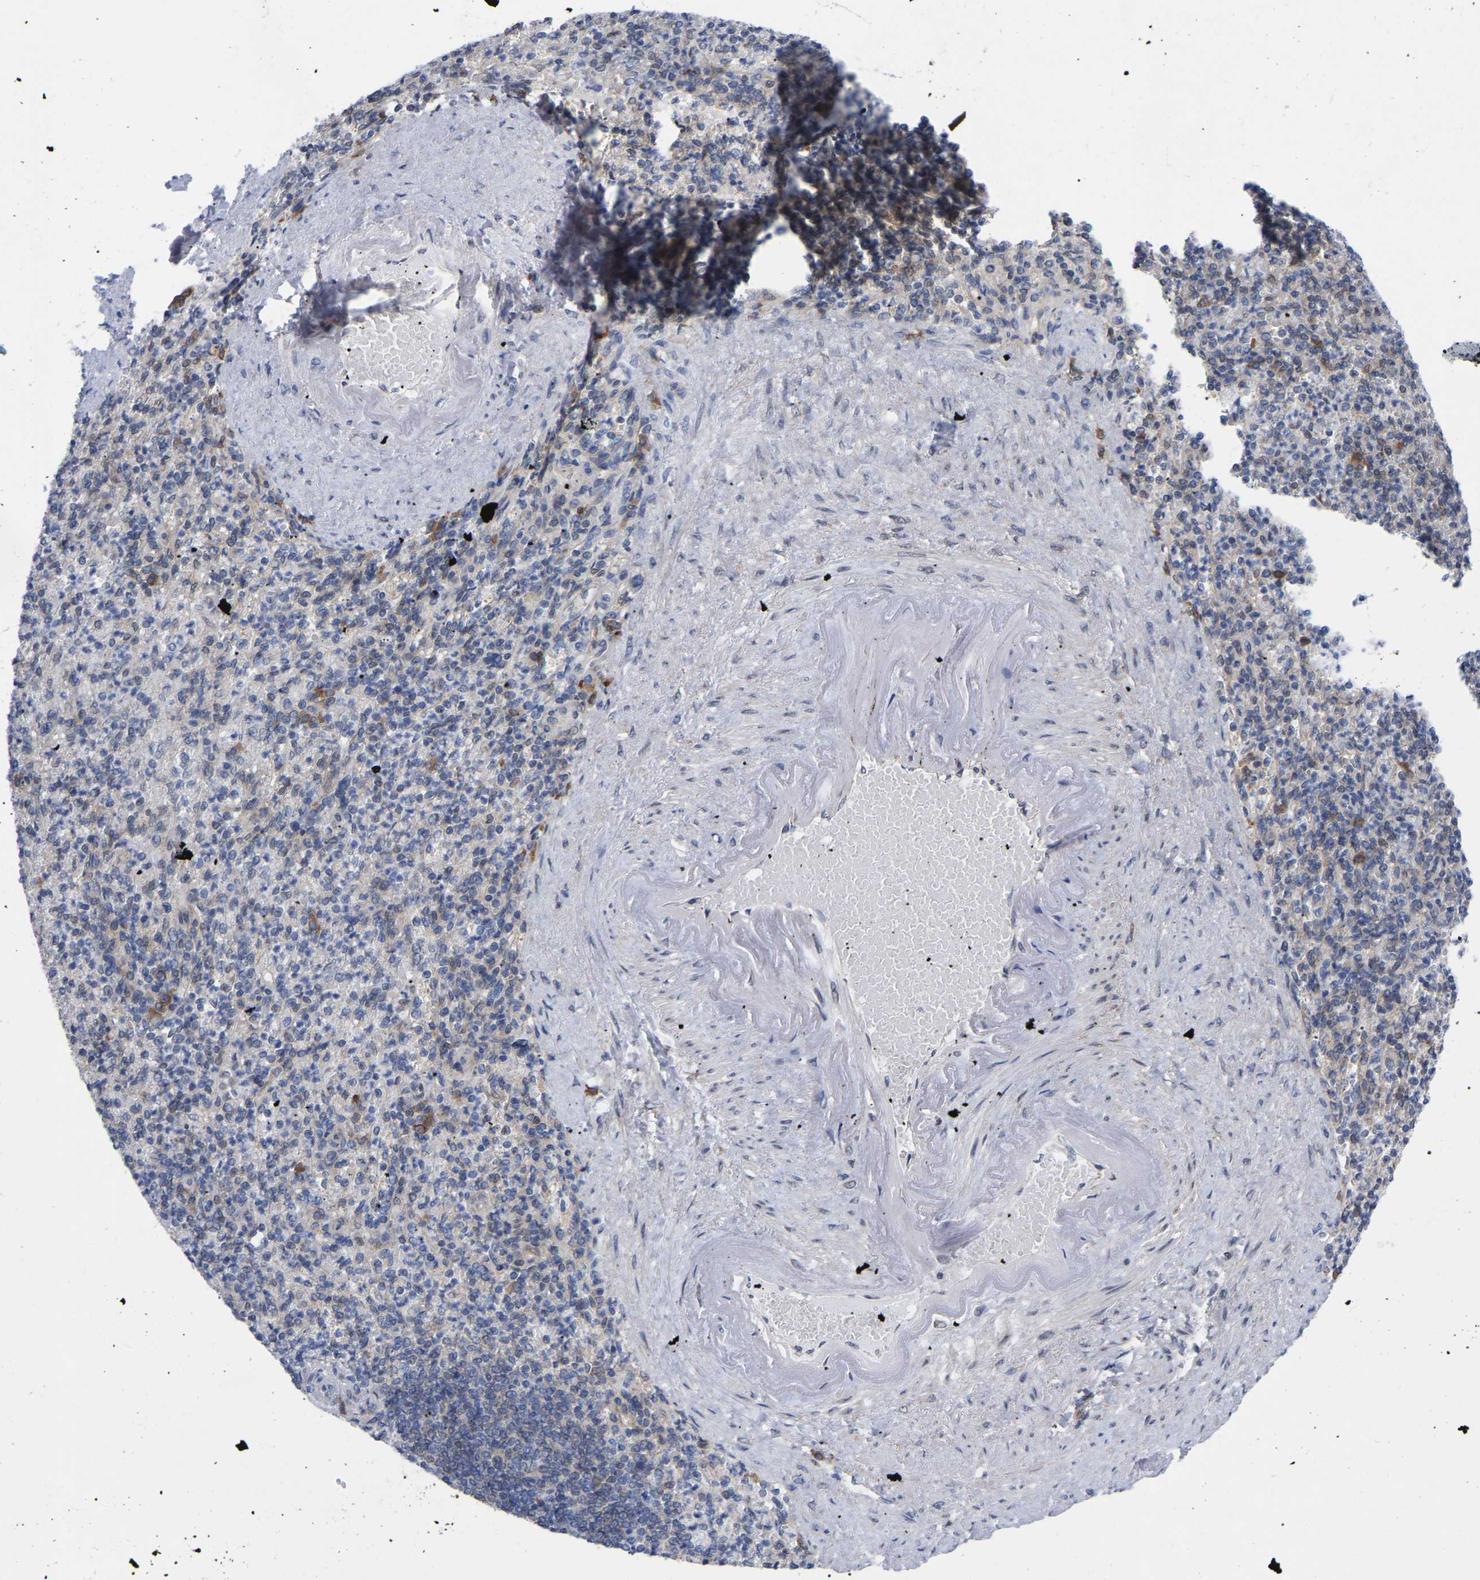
{"staining": {"intensity": "weak", "quantity": "25%-75%", "location": "cytoplasmic/membranous"}, "tissue": "spleen", "cell_type": "Cells in red pulp", "image_type": "normal", "snomed": [{"axis": "morphology", "description": "Normal tissue, NOS"}, {"axis": "topography", "description": "Spleen"}], "caption": "Immunohistochemistry (DAB (3,3'-diaminobenzidine)) staining of benign human spleen exhibits weak cytoplasmic/membranous protein expression in about 25%-75% of cells in red pulp.", "gene": "UBE4B", "patient": {"sex": "female", "age": 74}}